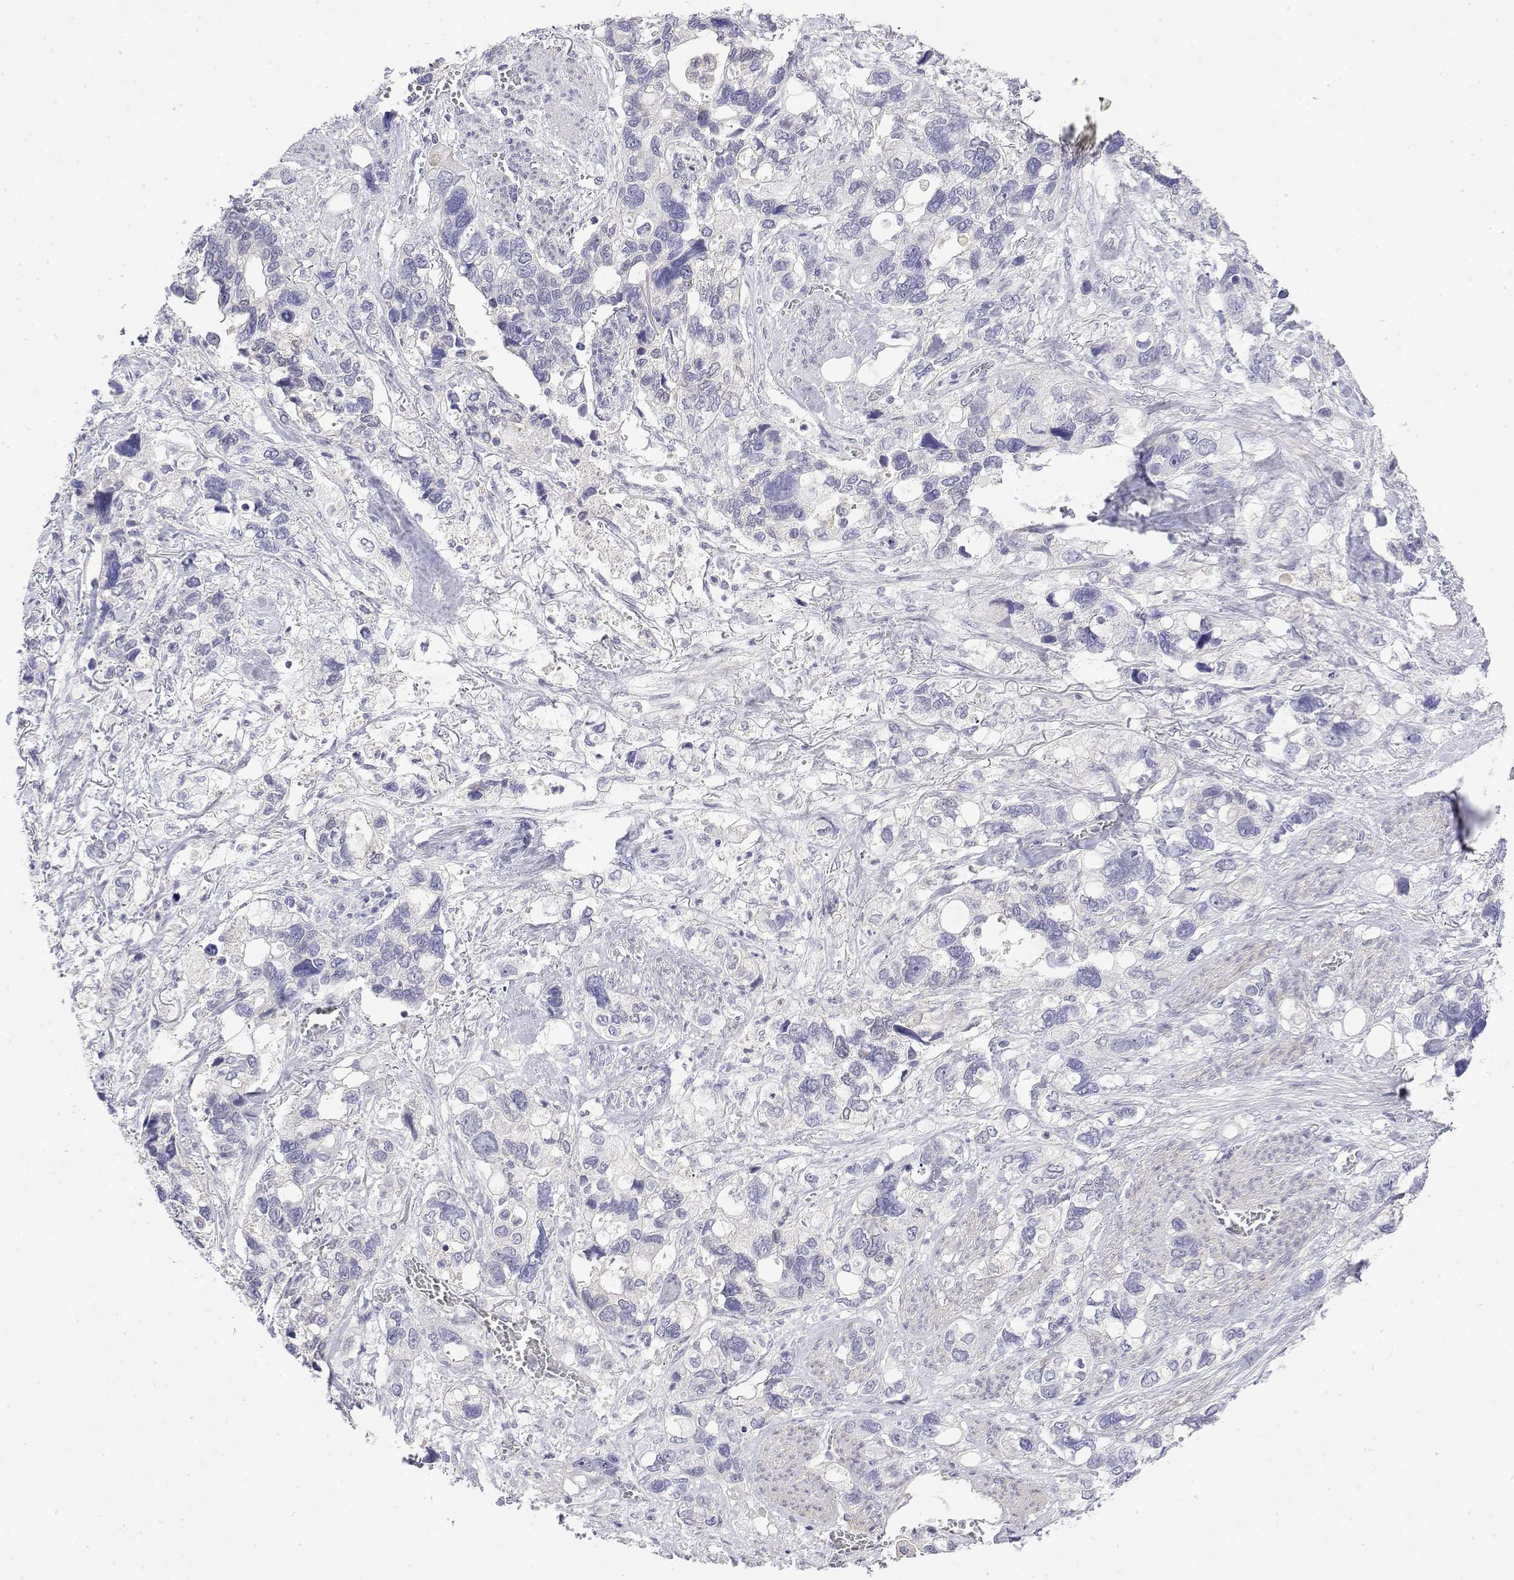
{"staining": {"intensity": "negative", "quantity": "none", "location": "none"}, "tissue": "stomach cancer", "cell_type": "Tumor cells", "image_type": "cancer", "snomed": [{"axis": "morphology", "description": "Adenocarcinoma, NOS"}, {"axis": "topography", "description": "Stomach, upper"}], "caption": "Stomach cancer (adenocarcinoma) was stained to show a protein in brown. There is no significant expression in tumor cells. (DAB (3,3'-diaminobenzidine) immunohistochemistry (IHC) with hematoxylin counter stain).", "gene": "GGACT", "patient": {"sex": "female", "age": 81}}